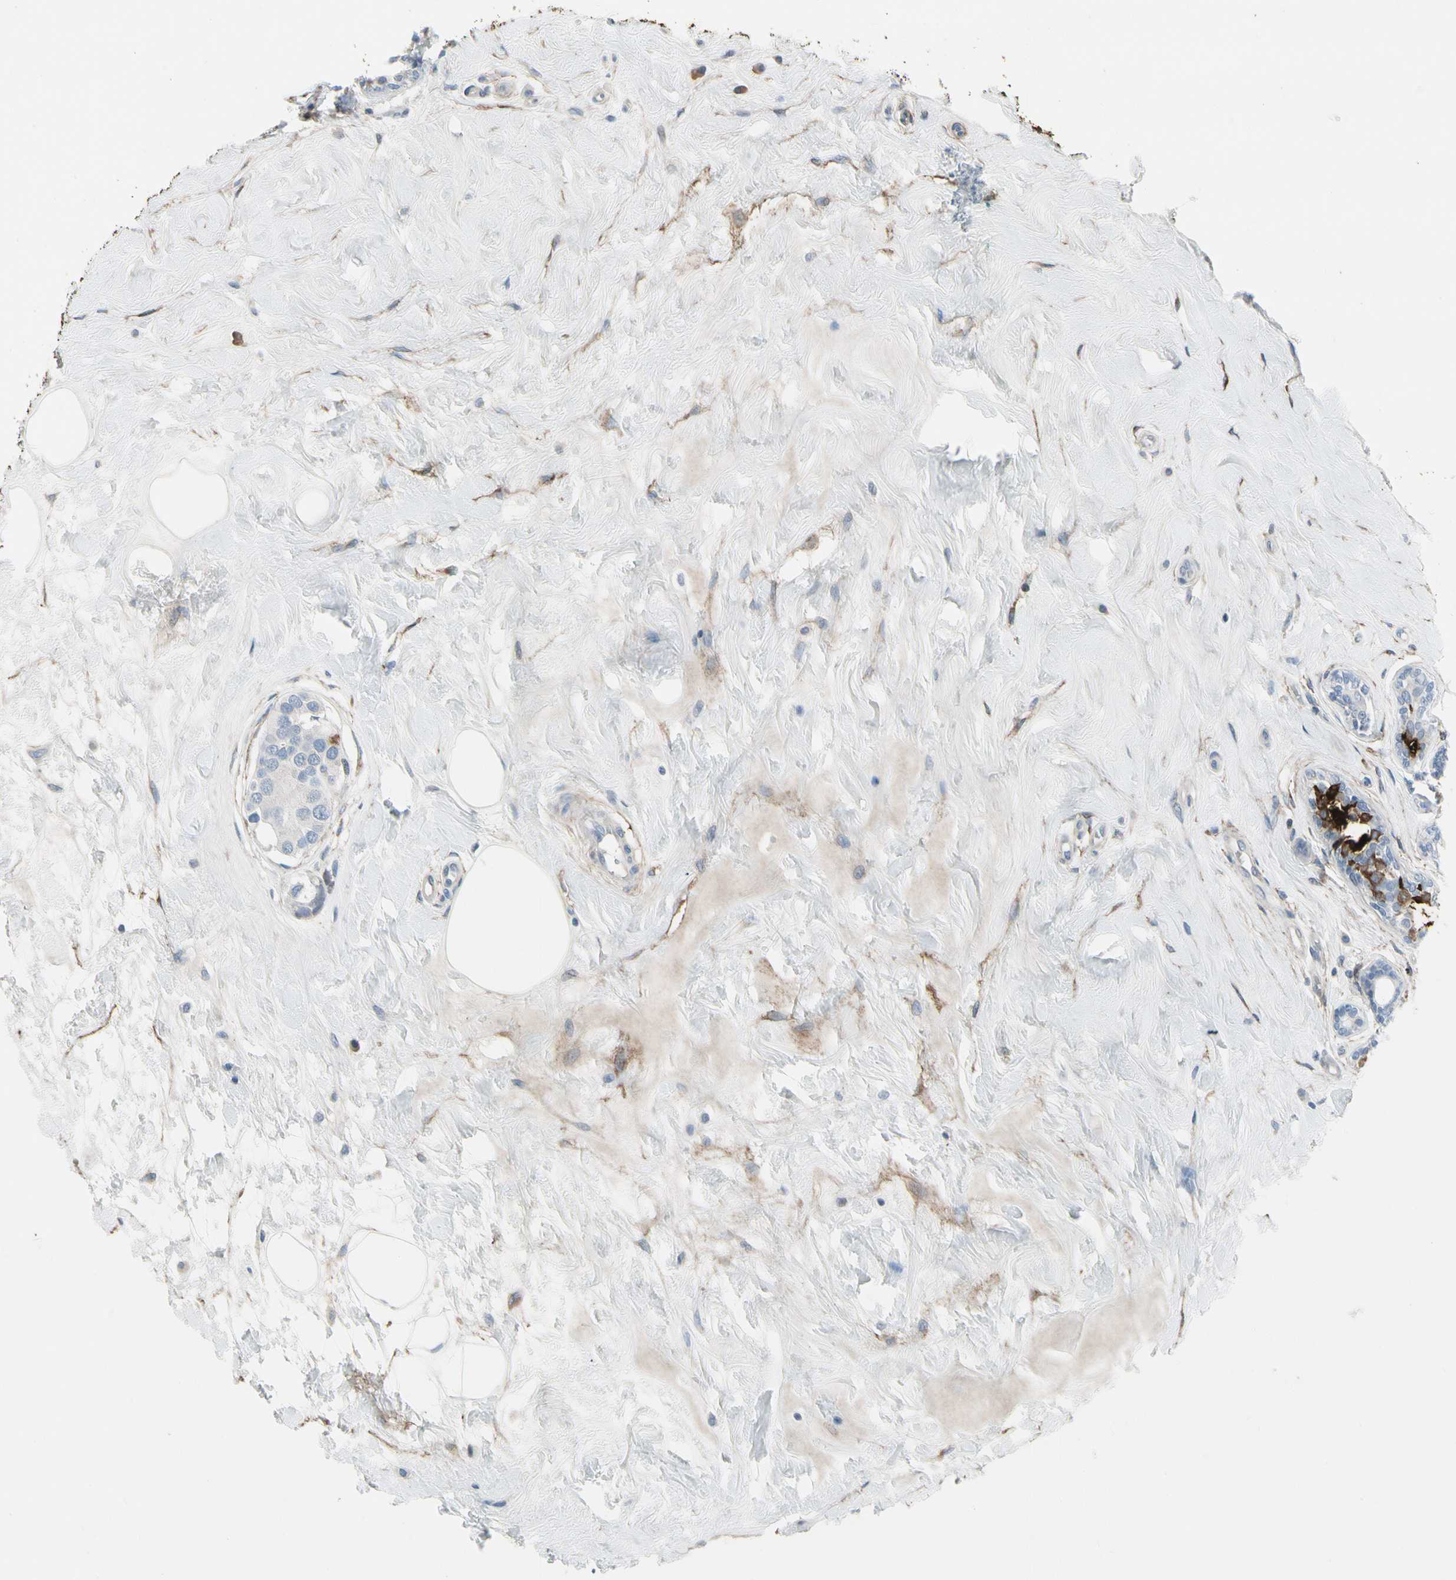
{"staining": {"intensity": "negative", "quantity": "none", "location": "none"}, "tissue": "breast cancer", "cell_type": "Tumor cells", "image_type": "cancer", "snomed": [{"axis": "morphology", "description": "Normal tissue, NOS"}, {"axis": "morphology", "description": "Duct carcinoma"}, {"axis": "topography", "description": "Breast"}], "caption": "Tumor cells show no significant staining in breast intraductal carcinoma.", "gene": "PIGR", "patient": {"sex": "female", "age": 39}}